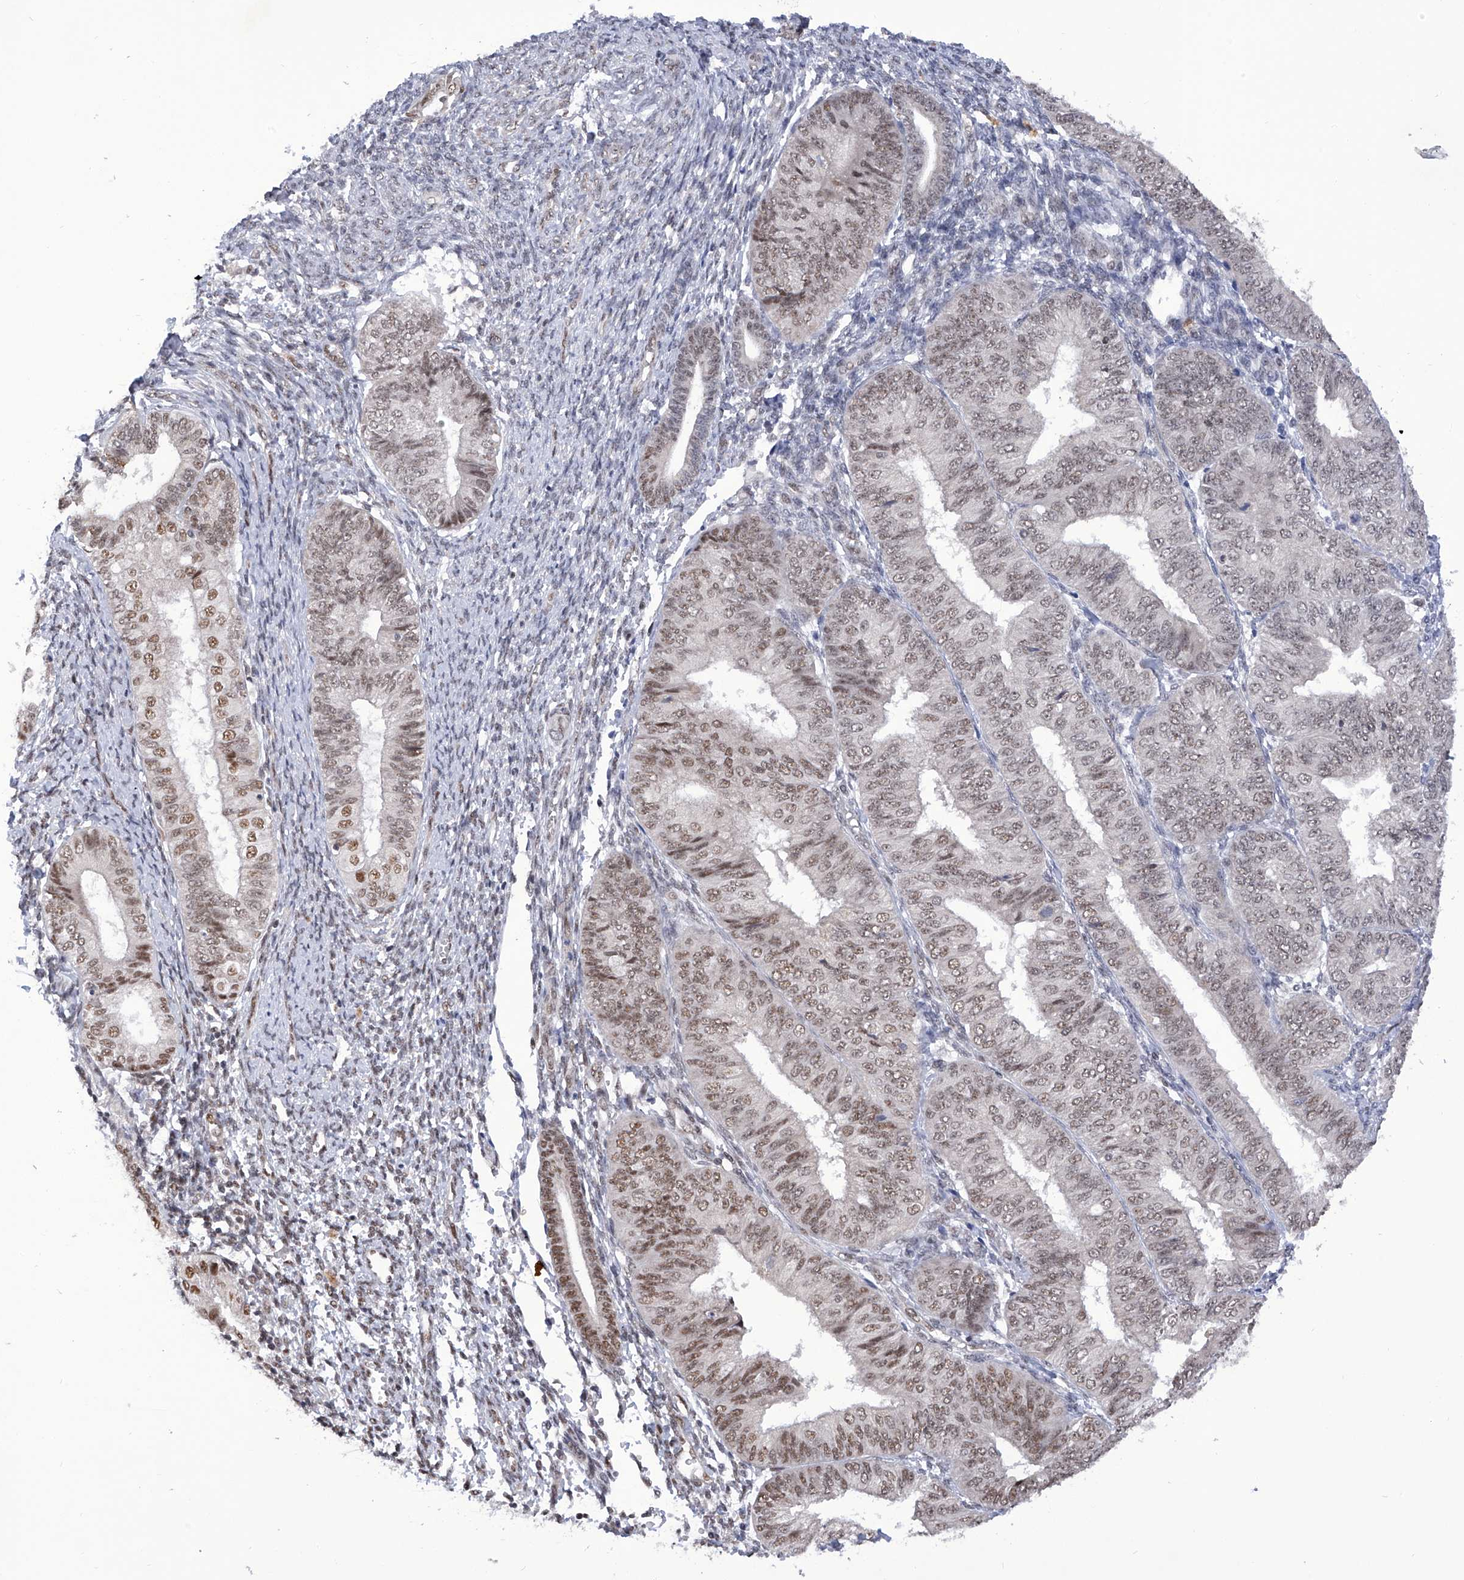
{"staining": {"intensity": "moderate", "quantity": ">75%", "location": "nuclear"}, "tissue": "endometrial cancer", "cell_type": "Tumor cells", "image_type": "cancer", "snomed": [{"axis": "morphology", "description": "Adenocarcinoma, NOS"}, {"axis": "topography", "description": "Endometrium"}], "caption": "This micrograph shows immunohistochemistry staining of human endometrial cancer (adenocarcinoma), with medium moderate nuclear staining in approximately >75% of tumor cells.", "gene": "RAD54L", "patient": {"sex": "female", "age": 58}}